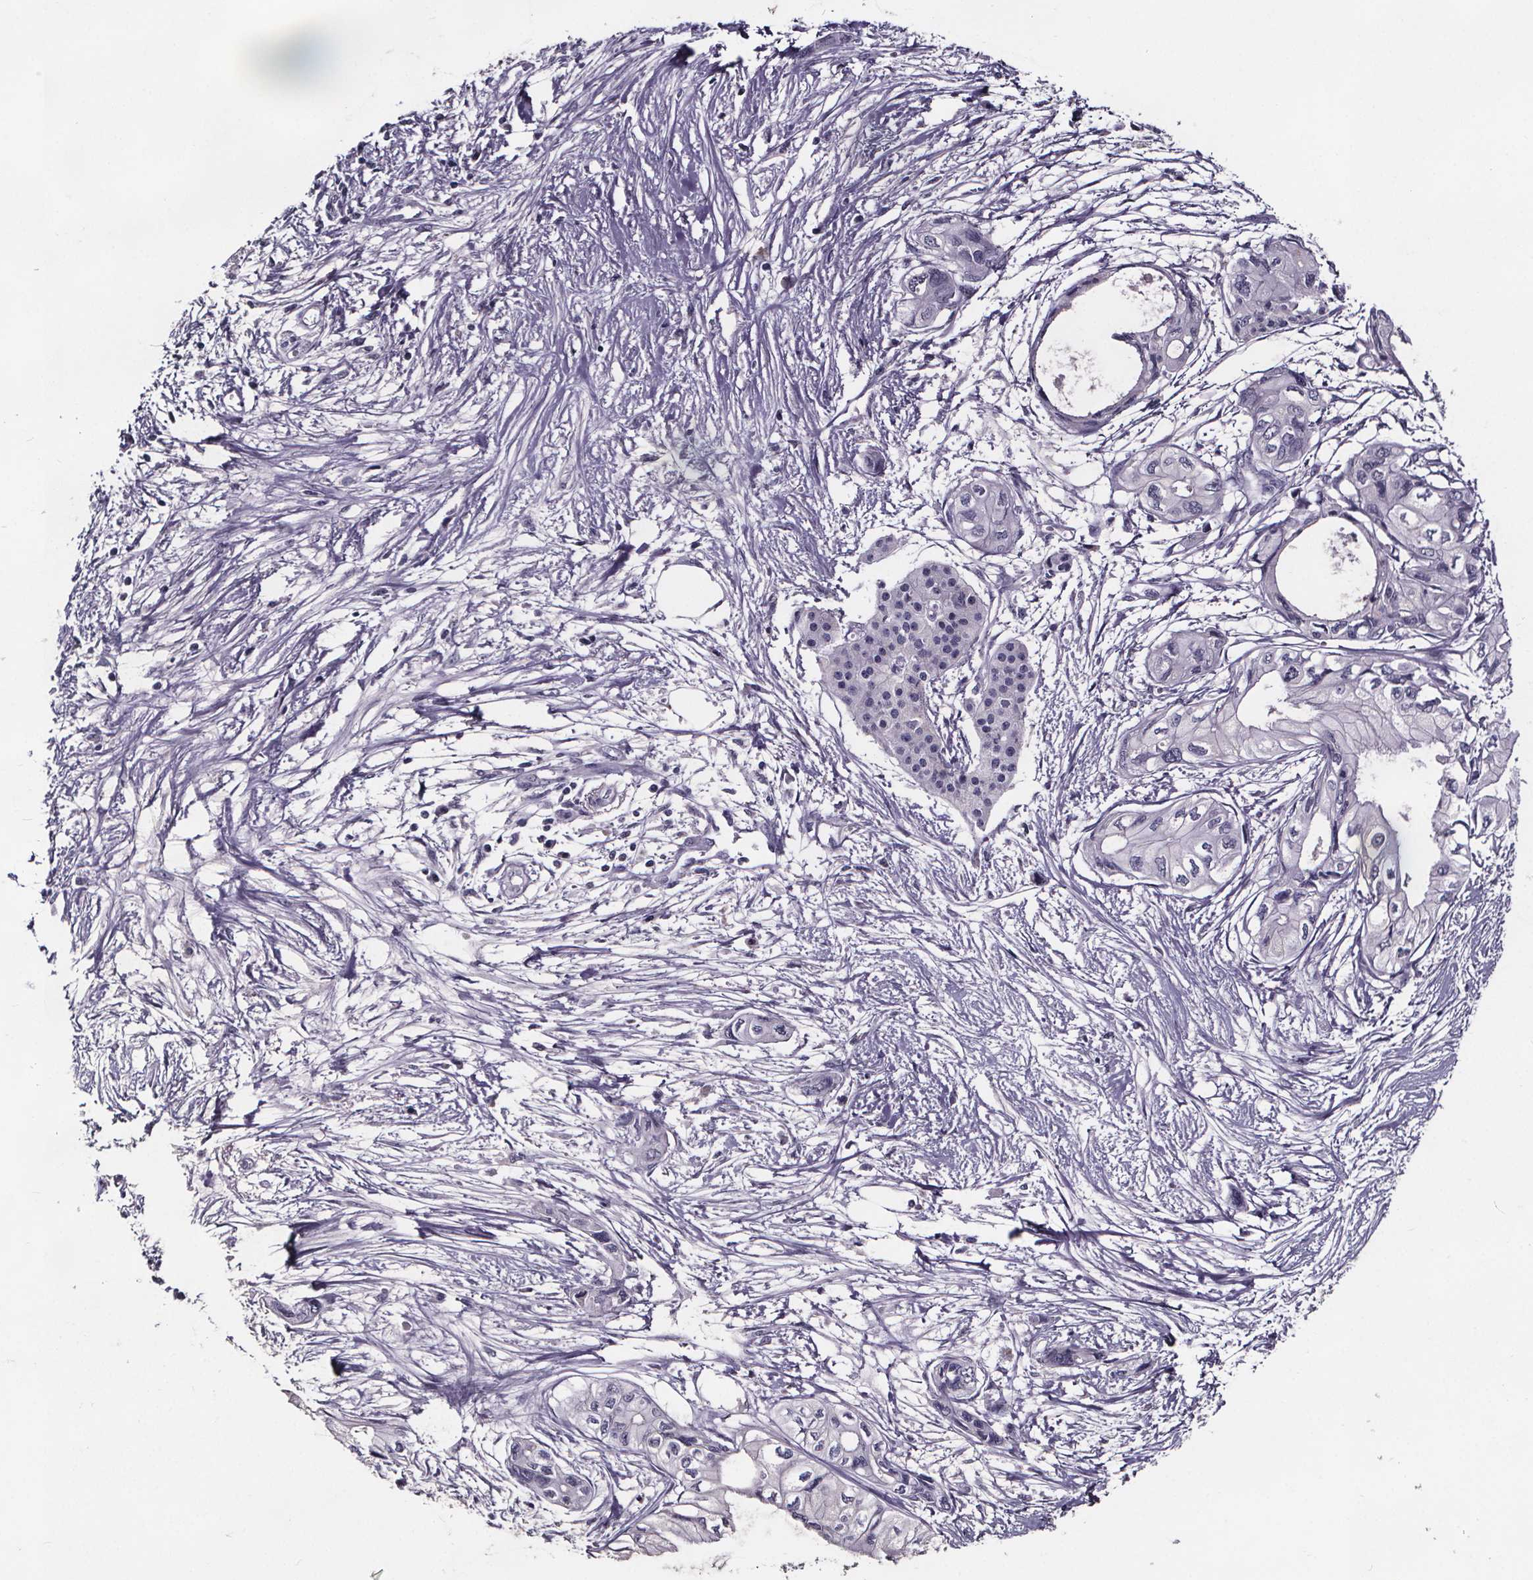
{"staining": {"intensity": "negative", "quantity": "none", "location": "none"}, "tissue": "pancreatic cancer", "cell_type": "Tumor cells", "image_type": "cancer", "snomed": [{"axis": "morphology", "description": "Adenocarcinoma, NOS"}, {"axis": "topography", "description": "Pancreas"}], "caption": "Human adenocarcinoma (pancreatic) stained for a protein using immunohistochemistry (IHC) demonstrates no positivity in tumor cells.", "gene": "AR", "patient": {"sex": "female", "age": 76}}